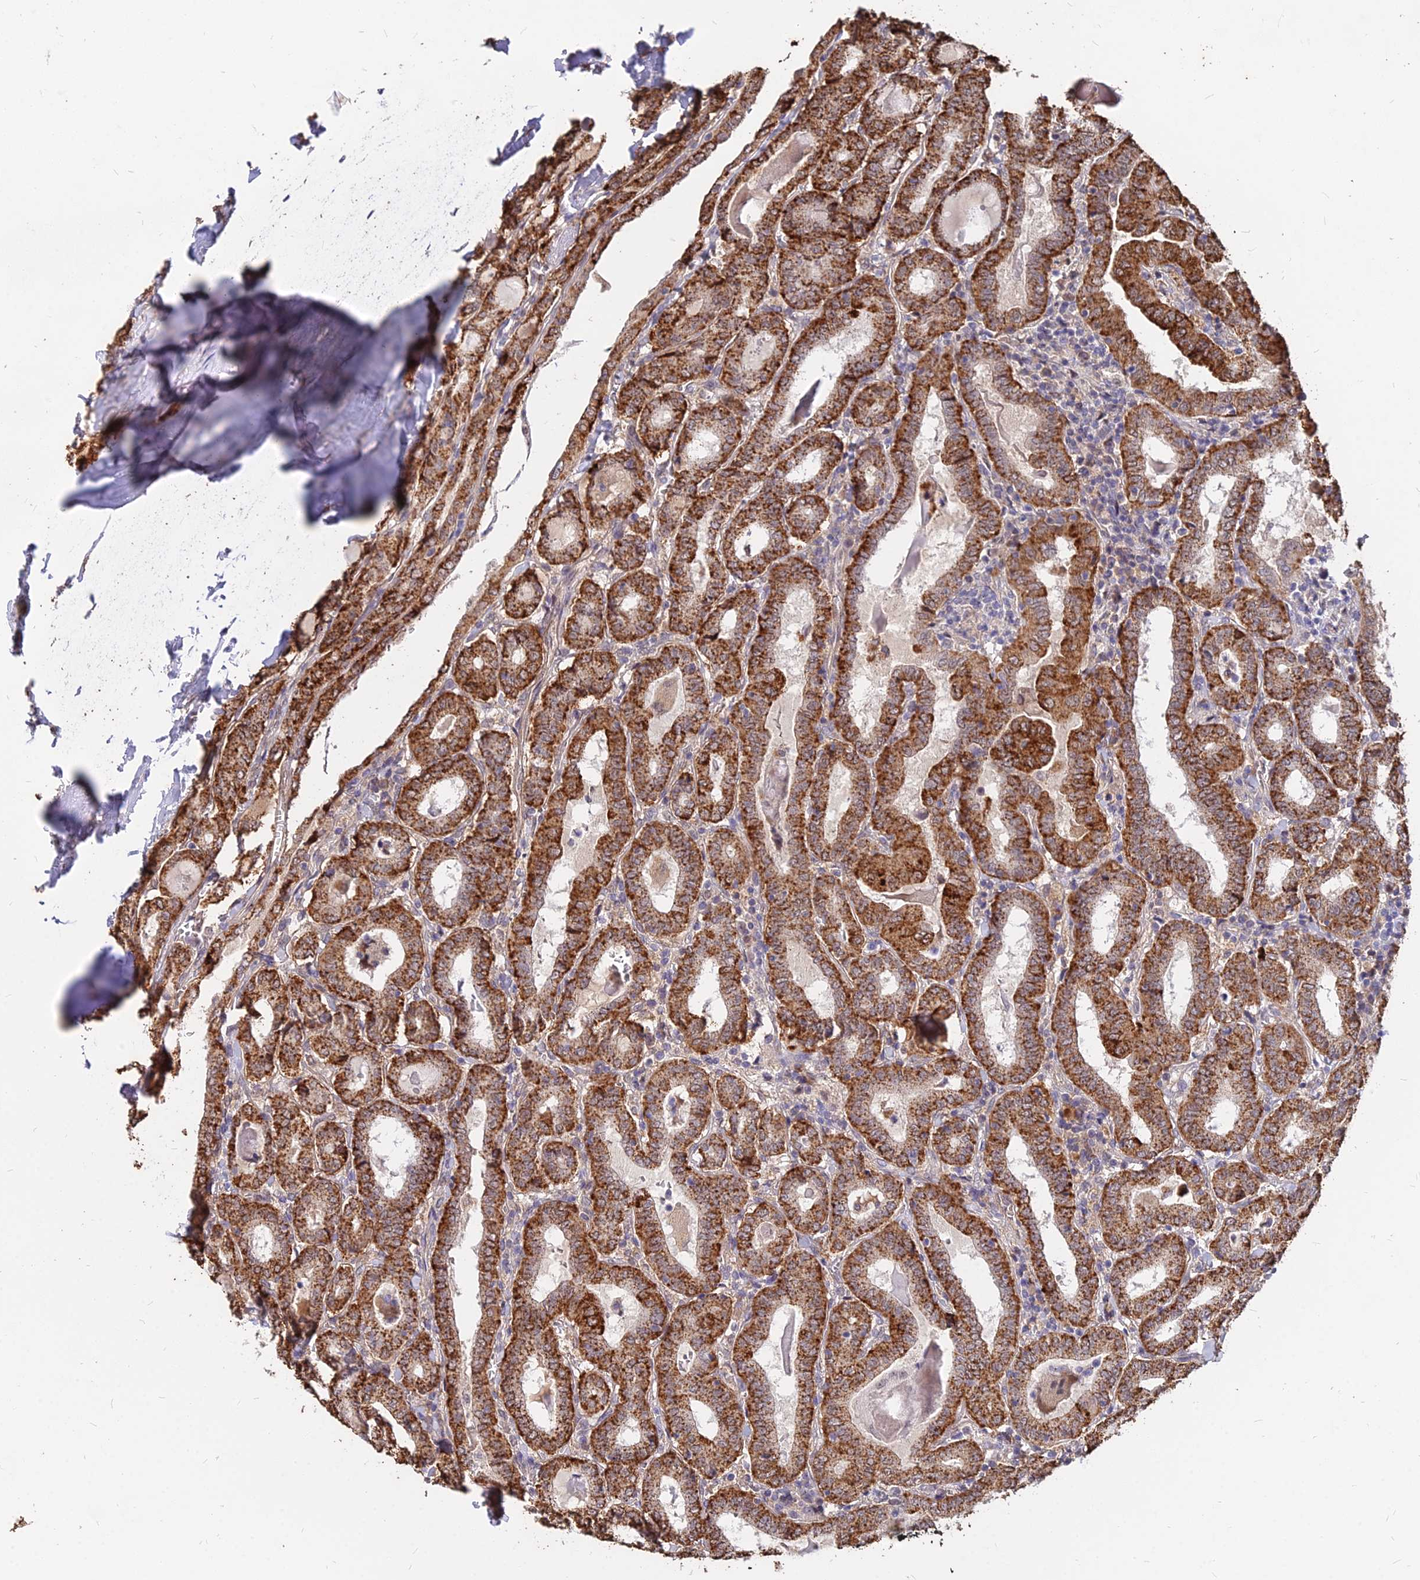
{"staining": {"intensity": "strong", "quantity": ">75%", "location": "cytoplasmic/membranous"}, "tissue": "thyroid cancer", "cell_type": "Tumor cells", "image_type": "cancer", "snomed": [{"axis": "morphology", "description": "Papillary adenocarcinoma, NOS"}, {"axis": "topography", "description": "Thyroid gland"}], "caption": "Human thyroid papillary adenocarcinoma stained with a brown dye demonstrates strong cytoplasmic/membranous positive expression in approximately >75% of tumor cells.", "gene": "C11orf68", "patient": {"sex": "female", "age": 72}}